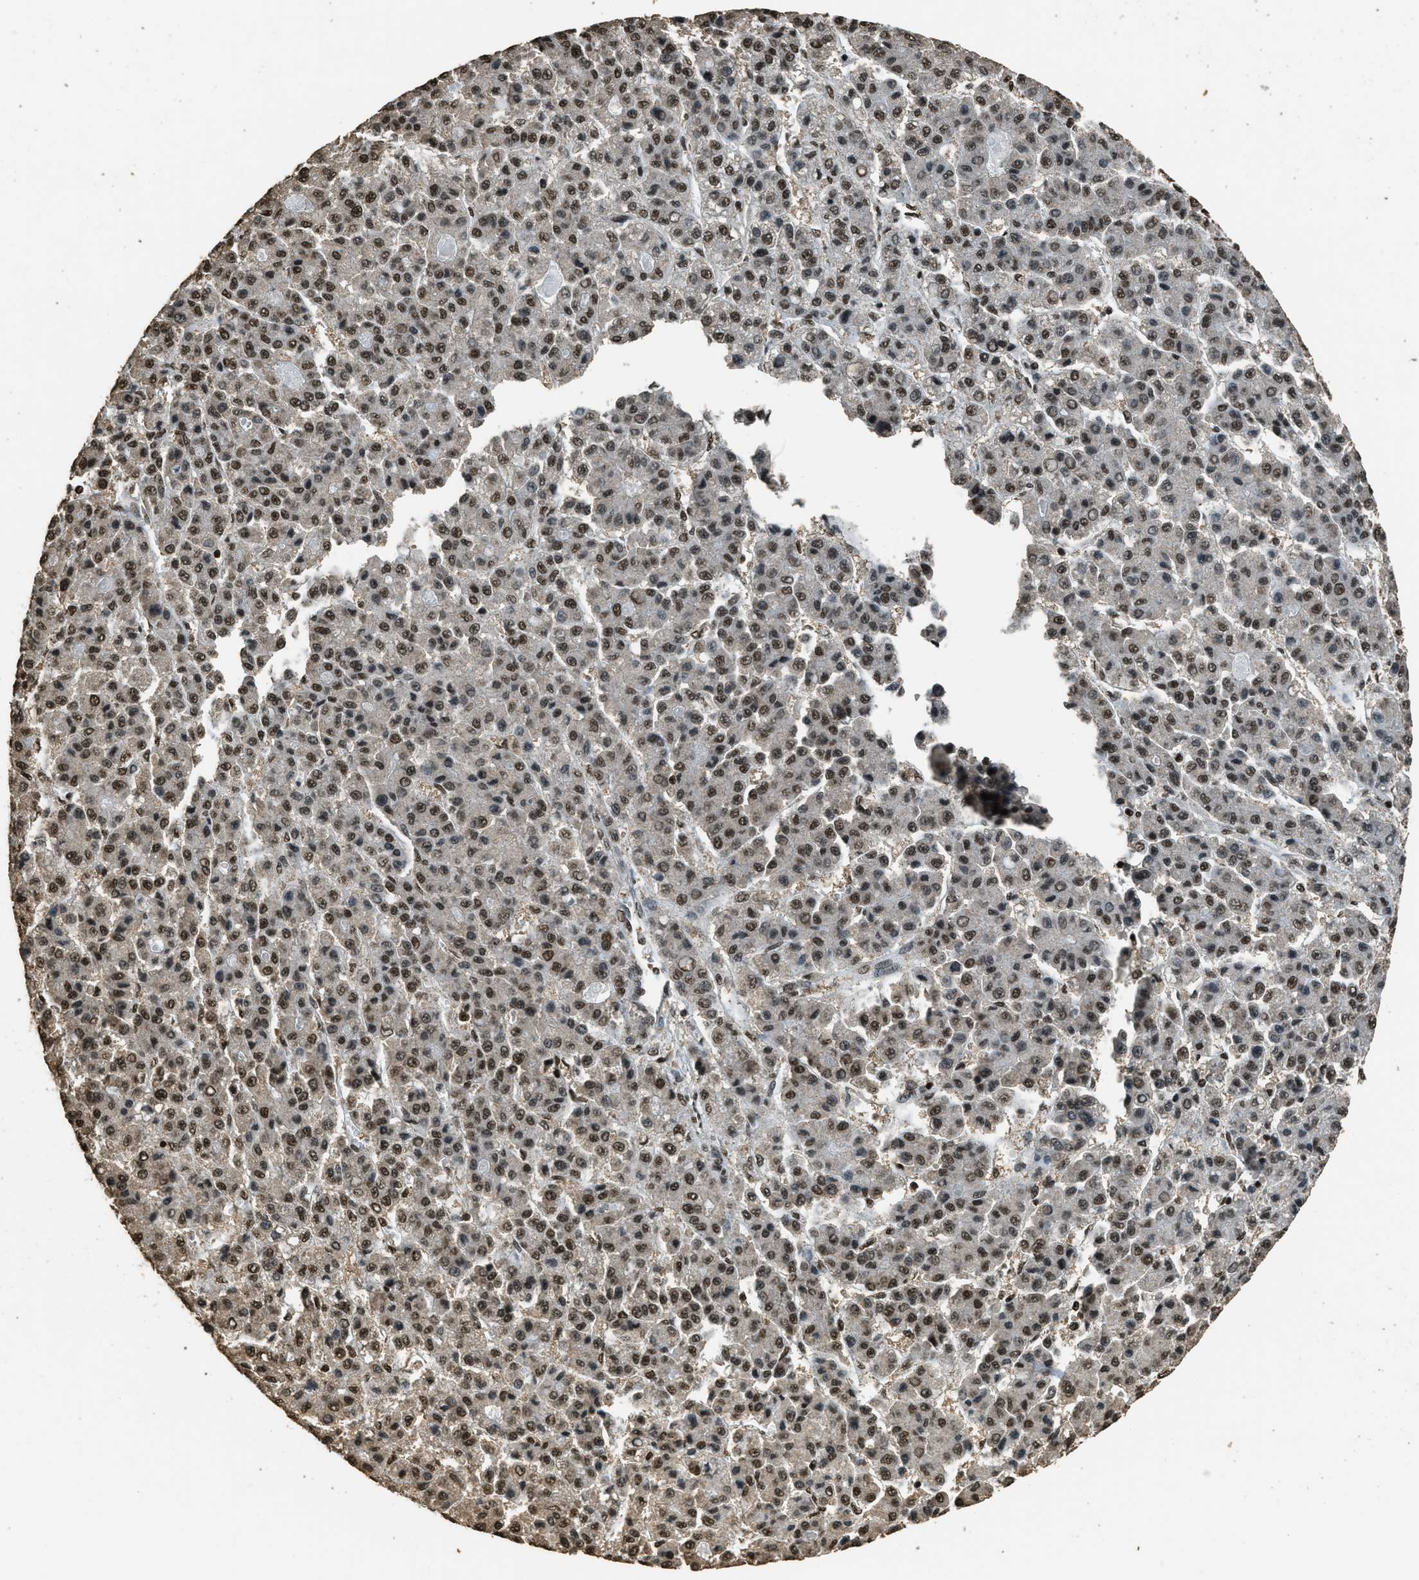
{"staining": {"intensity": "strong", "quantity": ">75%", "location": "nuclear"}, "tissue": "liver cancer", "cell_type": "Tumor cells", "image_type": "cancer", "snomed": [{"axis": "morphology", "description": "Carcinoma, Hepatocellular, NOS"}, {"axis": "topography", "description": "Liver"}], "caption": "Hepatocellular carcinoma (liver) stained with immunohistochemistry (IHC) demonstrates strong nuclear expression in approximately >75% of tumor cells.", "gene": "MYB", "patient": {"sex": "male", "age": 70}}